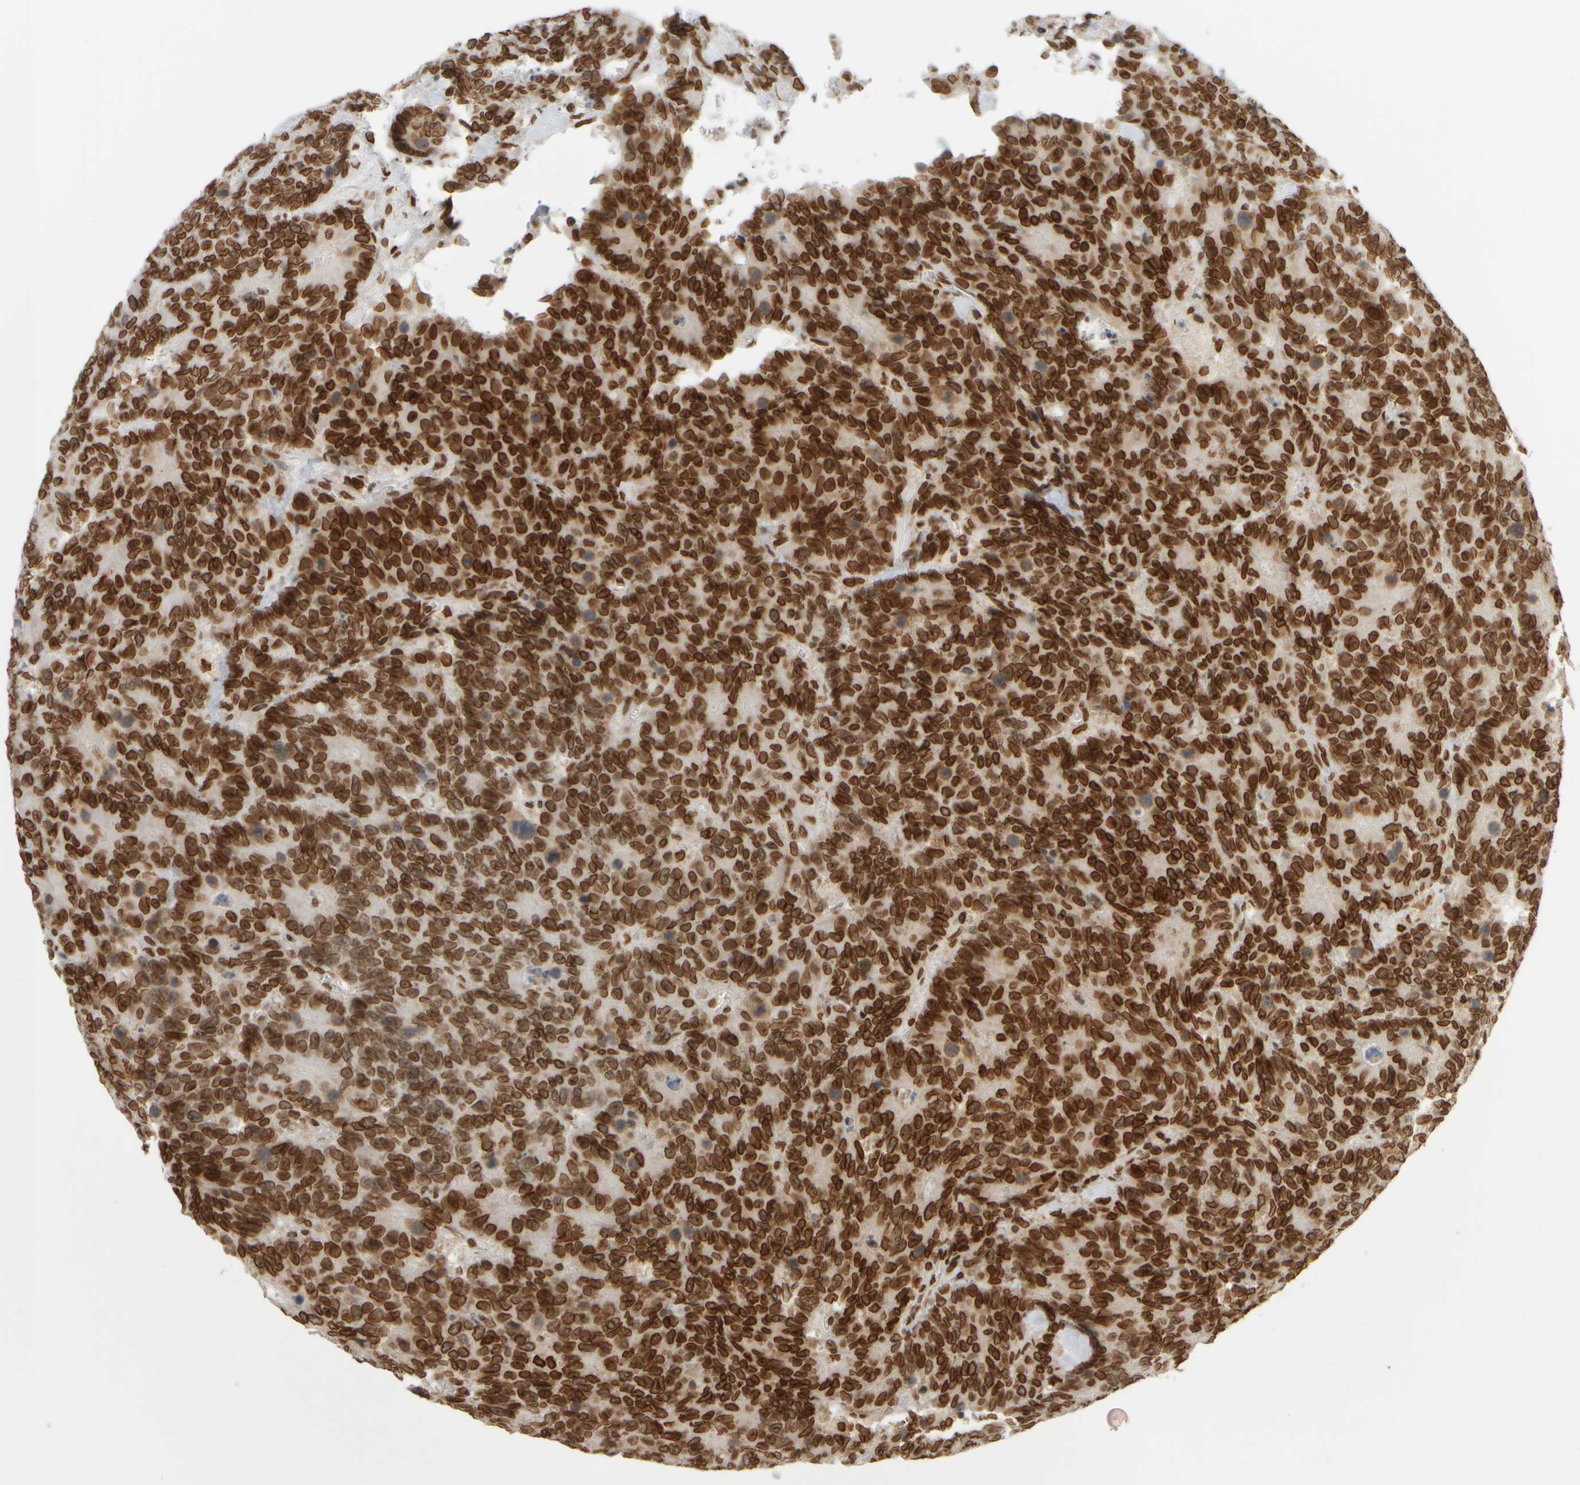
{"staining": {"intensity": "strong", "quantity": ">75%", "location": "cytoplasmic/membranous,nuclear"}, "tissue": "colorectal cancer", "cell_type": "Tumor cells", "image_type": "cancer", "snomed": [{"axis": "morphology", "description": "Adenocarcinoma, NOS"}, {"axis": "topography", "description": "Colon"}], "caption": "Strong cytoplasmic/membranous and nuclear protein expression is appreciated in about >75% of tumor cells in adenocarcinoma (colorectal). (Stains: DAB in brown, nuclei in blue, Microscopy: brightfield microscopy at high magnification).", "gene": "ZC3HC1", "patient": {"sex": "female", "age": 86}}